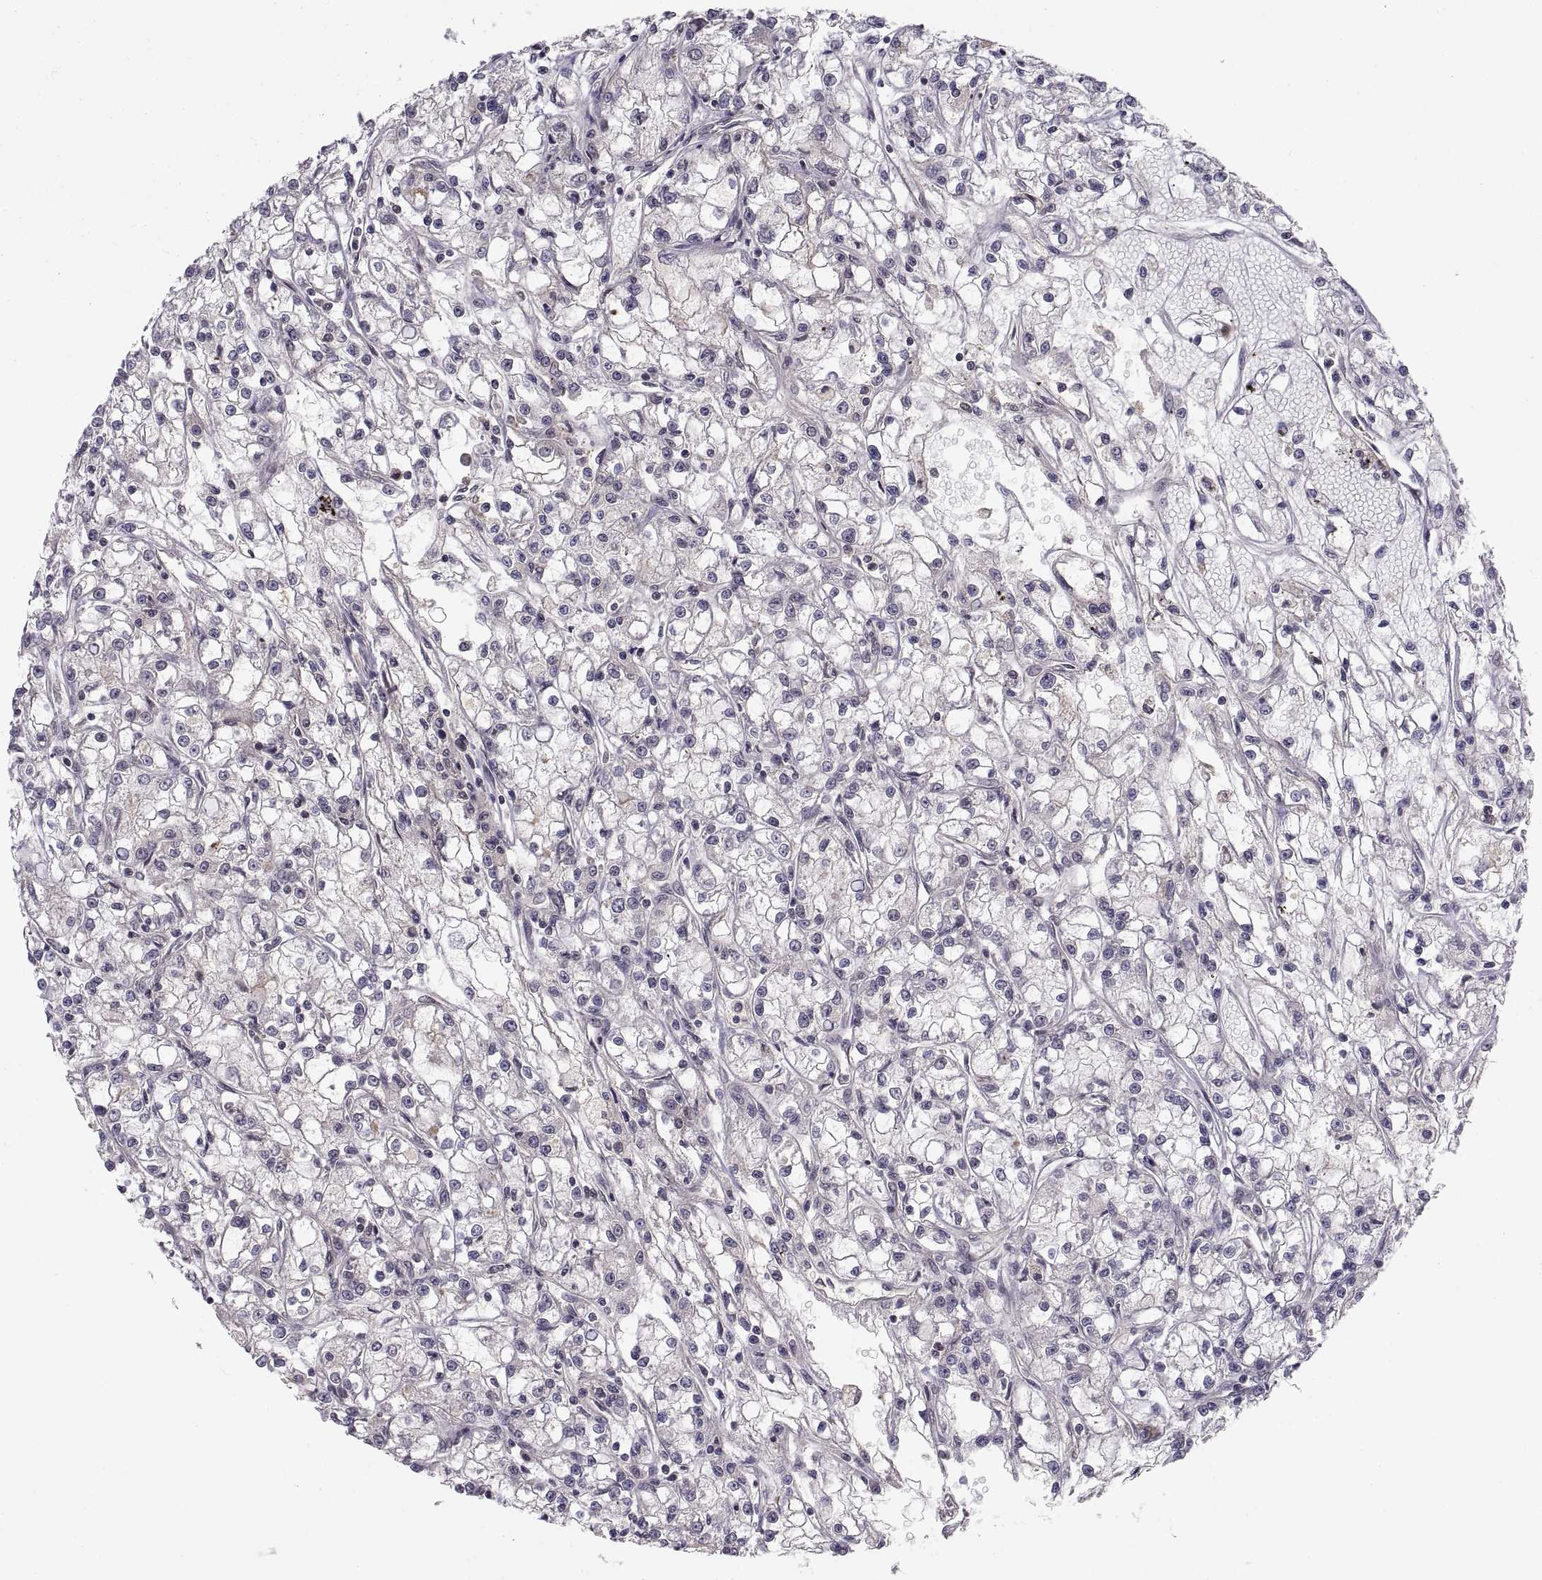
{"staining": {"intensity": "weak", "quantity": "<25%", "location": "cytoplasmic/membranous"}, "tissue": "renal cancer", "cell_type": "Tumor cells", "image_type": "cancer", "snomed": [{"axis": "morphology", "description": "Adenocarcinoma, NOS"}, {"axis": "topography", "description": "Kidney"}], "caption": "The histopathology image demonstrates no staining of tumor cells in renal cancer (adenocarcinoma).", "gene": "ABL2", "patient": {"sex": "female", "age": 59}}